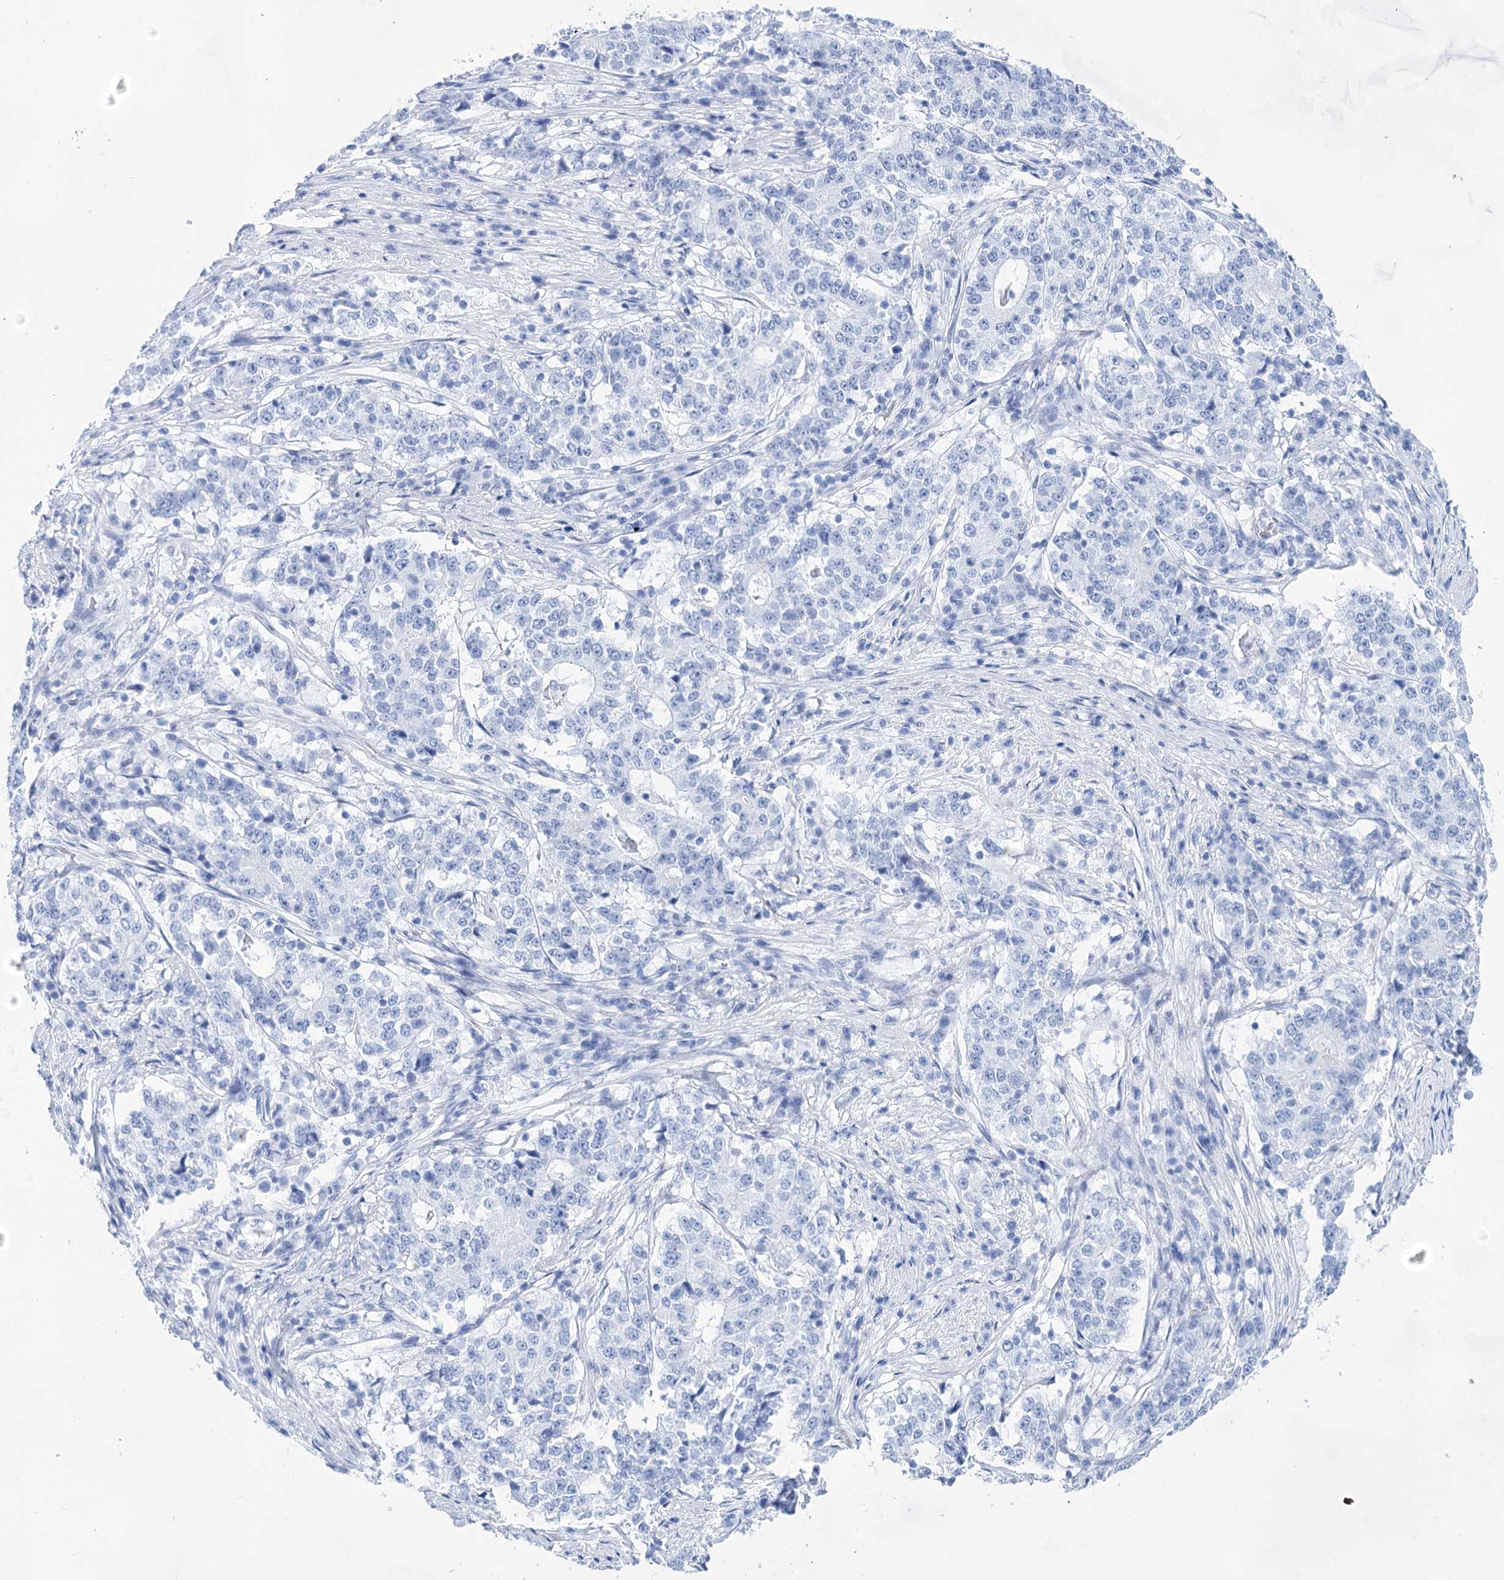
{"staining": {"intensity": "negative", "quantity": "none", "location": "none"}, "tissue": "stomach cancer", "cell_type": "Tumor cells", "image_type": "cancer", "snomed": [{"axis": "morphology", "description": "Adenocarcinoma, NOS"}, {"axis": "topography", "description": "Stomach"}], "caption": "Protein analysis of stomach cancer demonstrates no significant positivity in tumor cells.", "gene": "LALBA", "patient": {"sex": "male", "age": 59}}